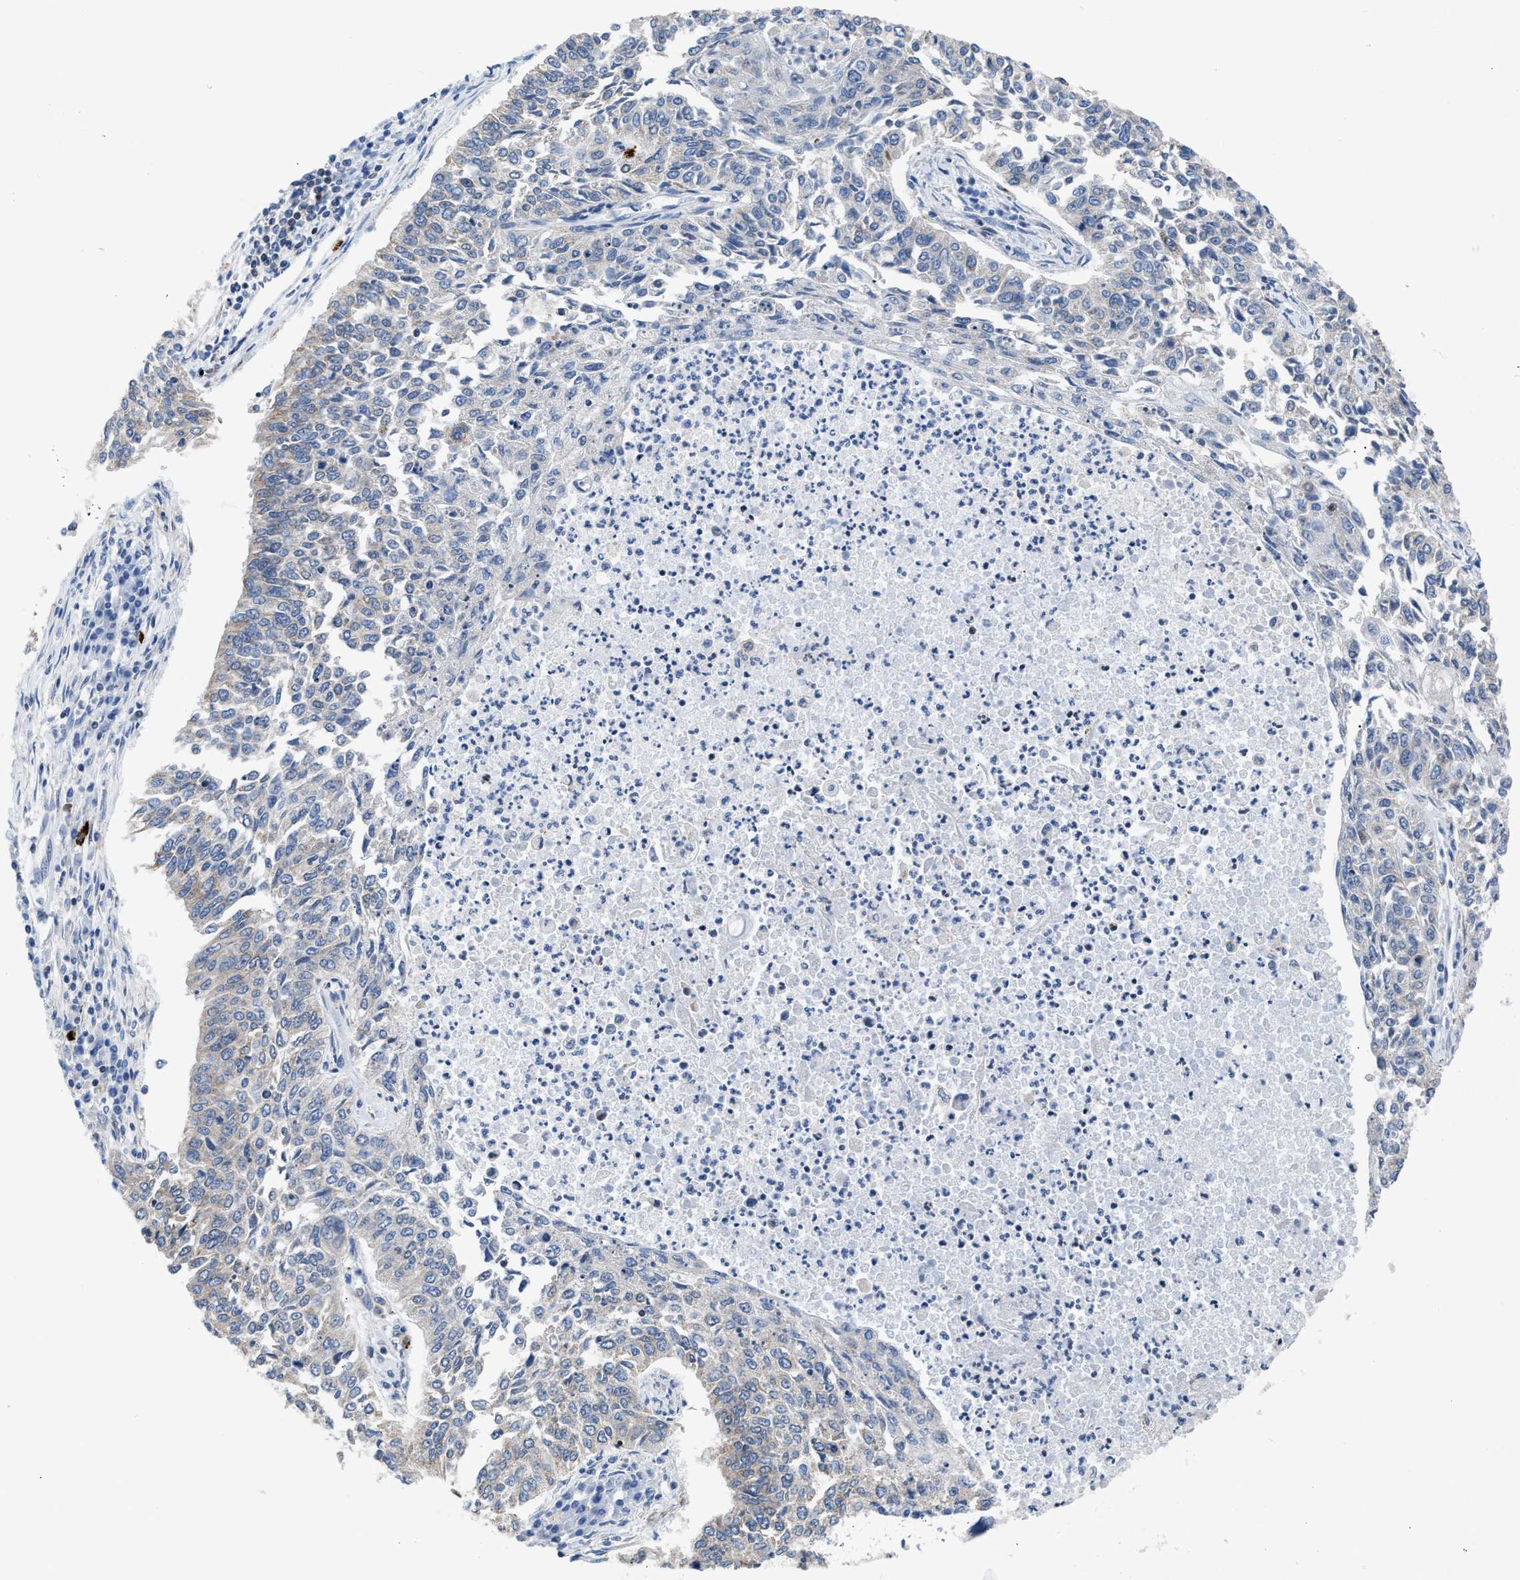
{"staining": {"intensity": "negative", "quantity": "none", "location": "none"}, "tissue": "lung cancer", "cell_type": "Tumor cells", "image_type": "cancer", "snomed": [{"axis": "morphology", "description": "Normal tissue, NOS"}, {"axis": "morphology", "description": "Squamous cell carcinoma, NOS"}, {"axis": "topography", "description": "Cartilage tissue"}, {"axis": "topography", "description": "Bronchus"}, {"axis": "topography", "description": "Lung"}], "caption": "Tumor cells show no significant staining in lung cancer (squamous cell carcinoma). (DAB (3,3'-diaminobenzidine) IHC with hematoxylin counter stain).", "gene": "ATP9A", "patient": {"sex": "female", "age": 49}}